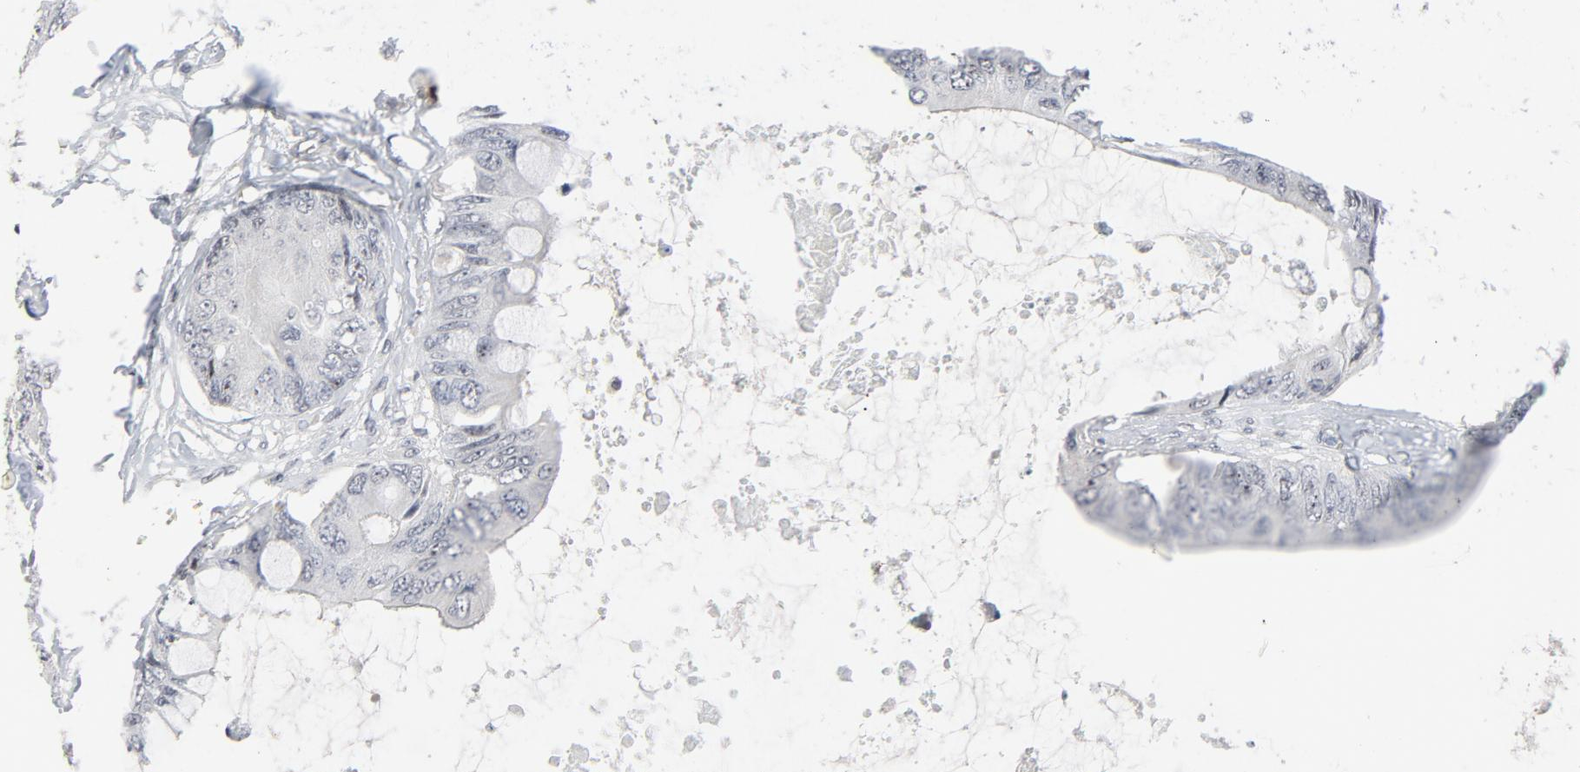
{"staining": {"intensity": "negative", "quantity": "none", "location": "none"}, "tissue": "colorectal cancer", "cell_type": "Tumor cells", "image_type": "cancer", "snomed": [{"axis": "morphology", "description": "Normal tissue, NOS"}, {"axis": "morphology", "description": "Adenocarcinoma, NOS"}, {"axis": "topography", "description": "Rectum"}, {"axis": "topography", "description": "Peripheral nerve tissue"}], "caption": "Tumor cells show no significant expression in colorectal adenocarcinoma.", "gene": "FSCB", "patient": {"sex": "female", "age": 77}}